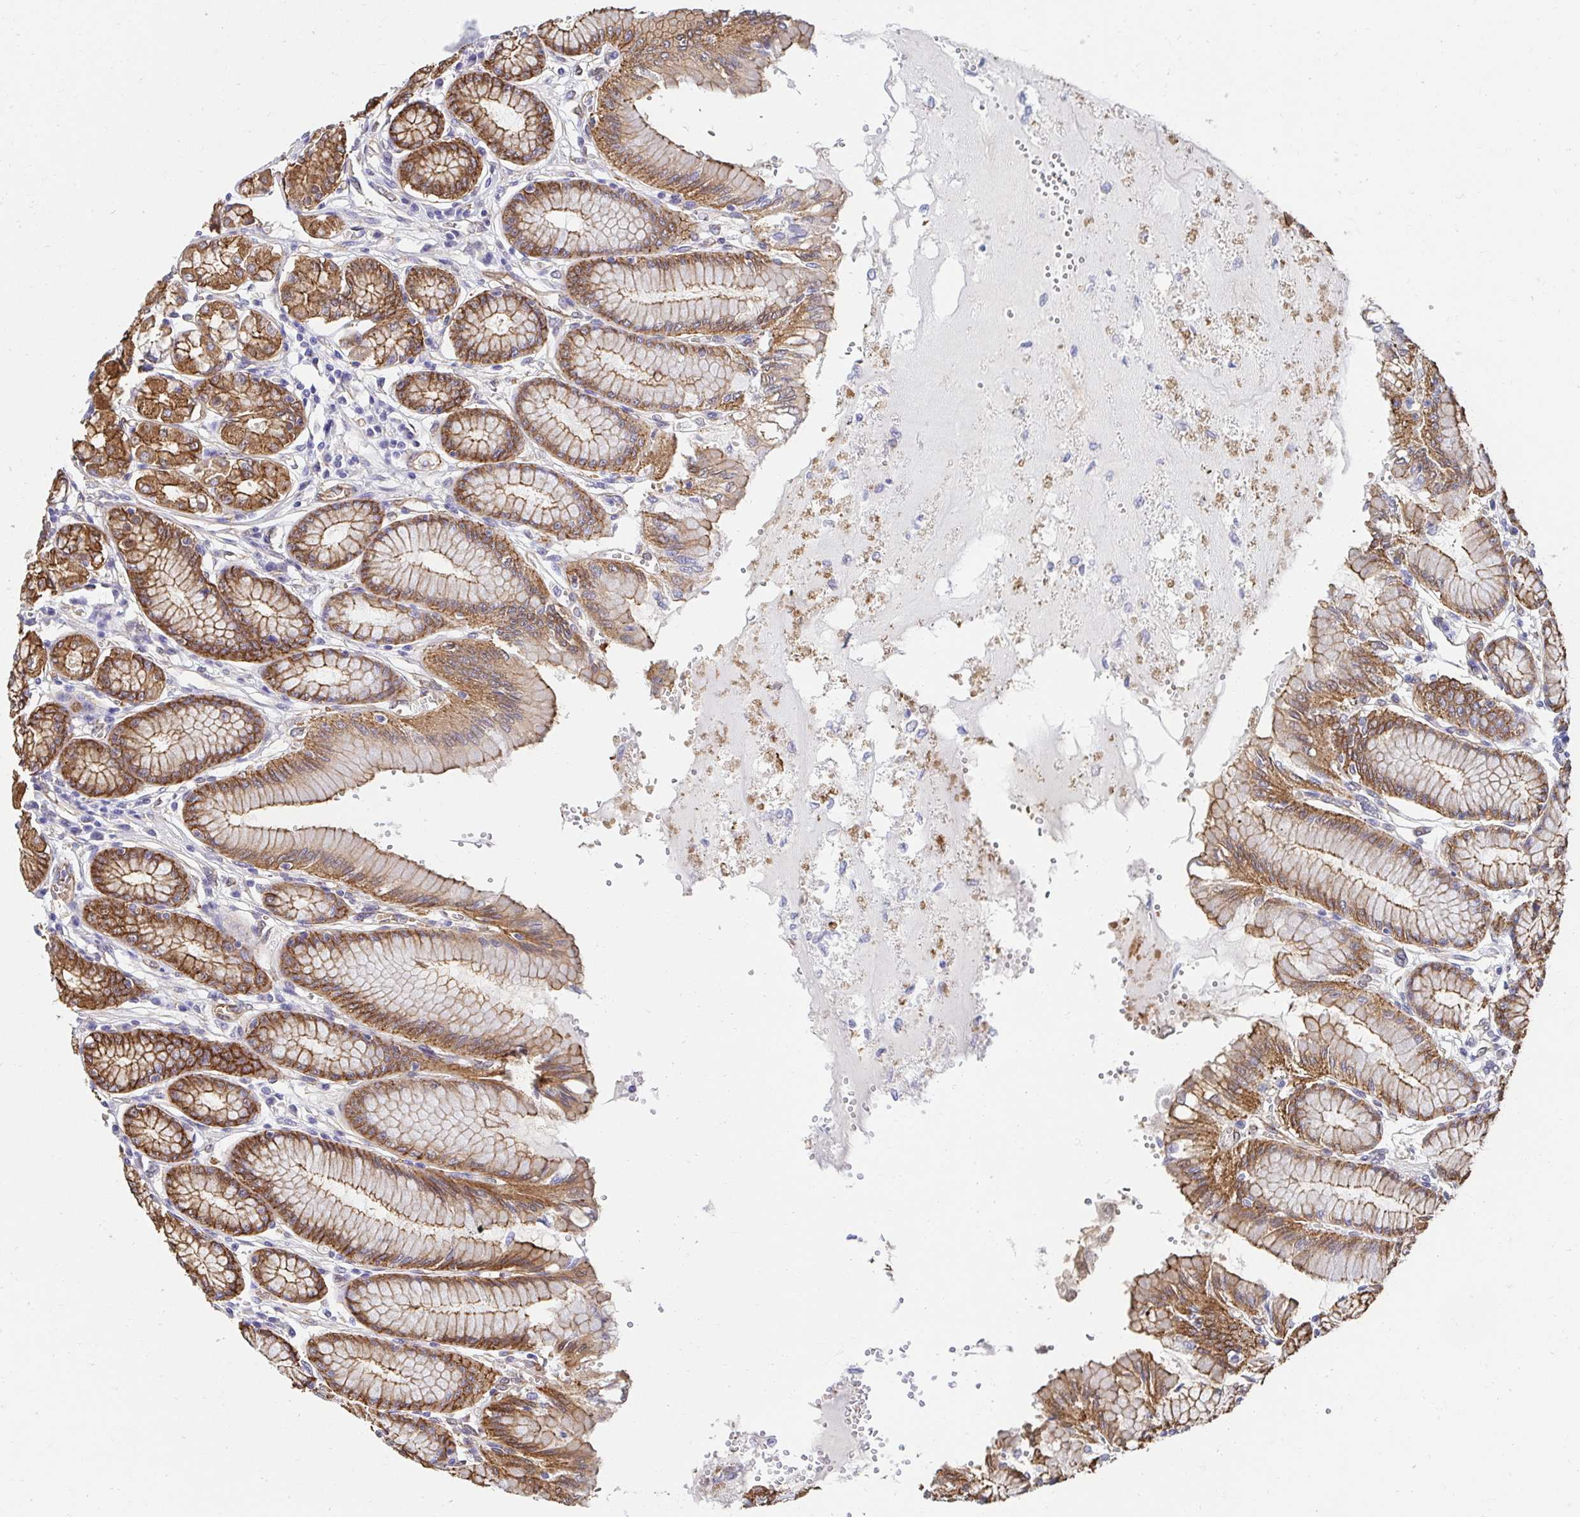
{"staining": {"intensity": "strong", "quantity": ">75%", "location": "cytoplasmic/membranous"}, "tissue": "stomach", "cell_type": "Glandular cells", "image_type": "normal", "snomed": [{"axis": "morphology", "description": "Normal tissue, NOS"}, {"axis": "topography", "description": "Stomach"}, {"axis": "topography", "description": "Stomach, lower"}], "caption": "A high-resolution micrograph shows immunohistochemistry staining of normal stomach, which exhibits strong cytoplasmic/membranous positivity in approximately >75% of glandular cells. (DAB (3,3'-diaminobenzidine) IHC with brightfield microscopy, high magnification).", "gene": "CTTN", "patient": {"sex": "male", "age": 76}}